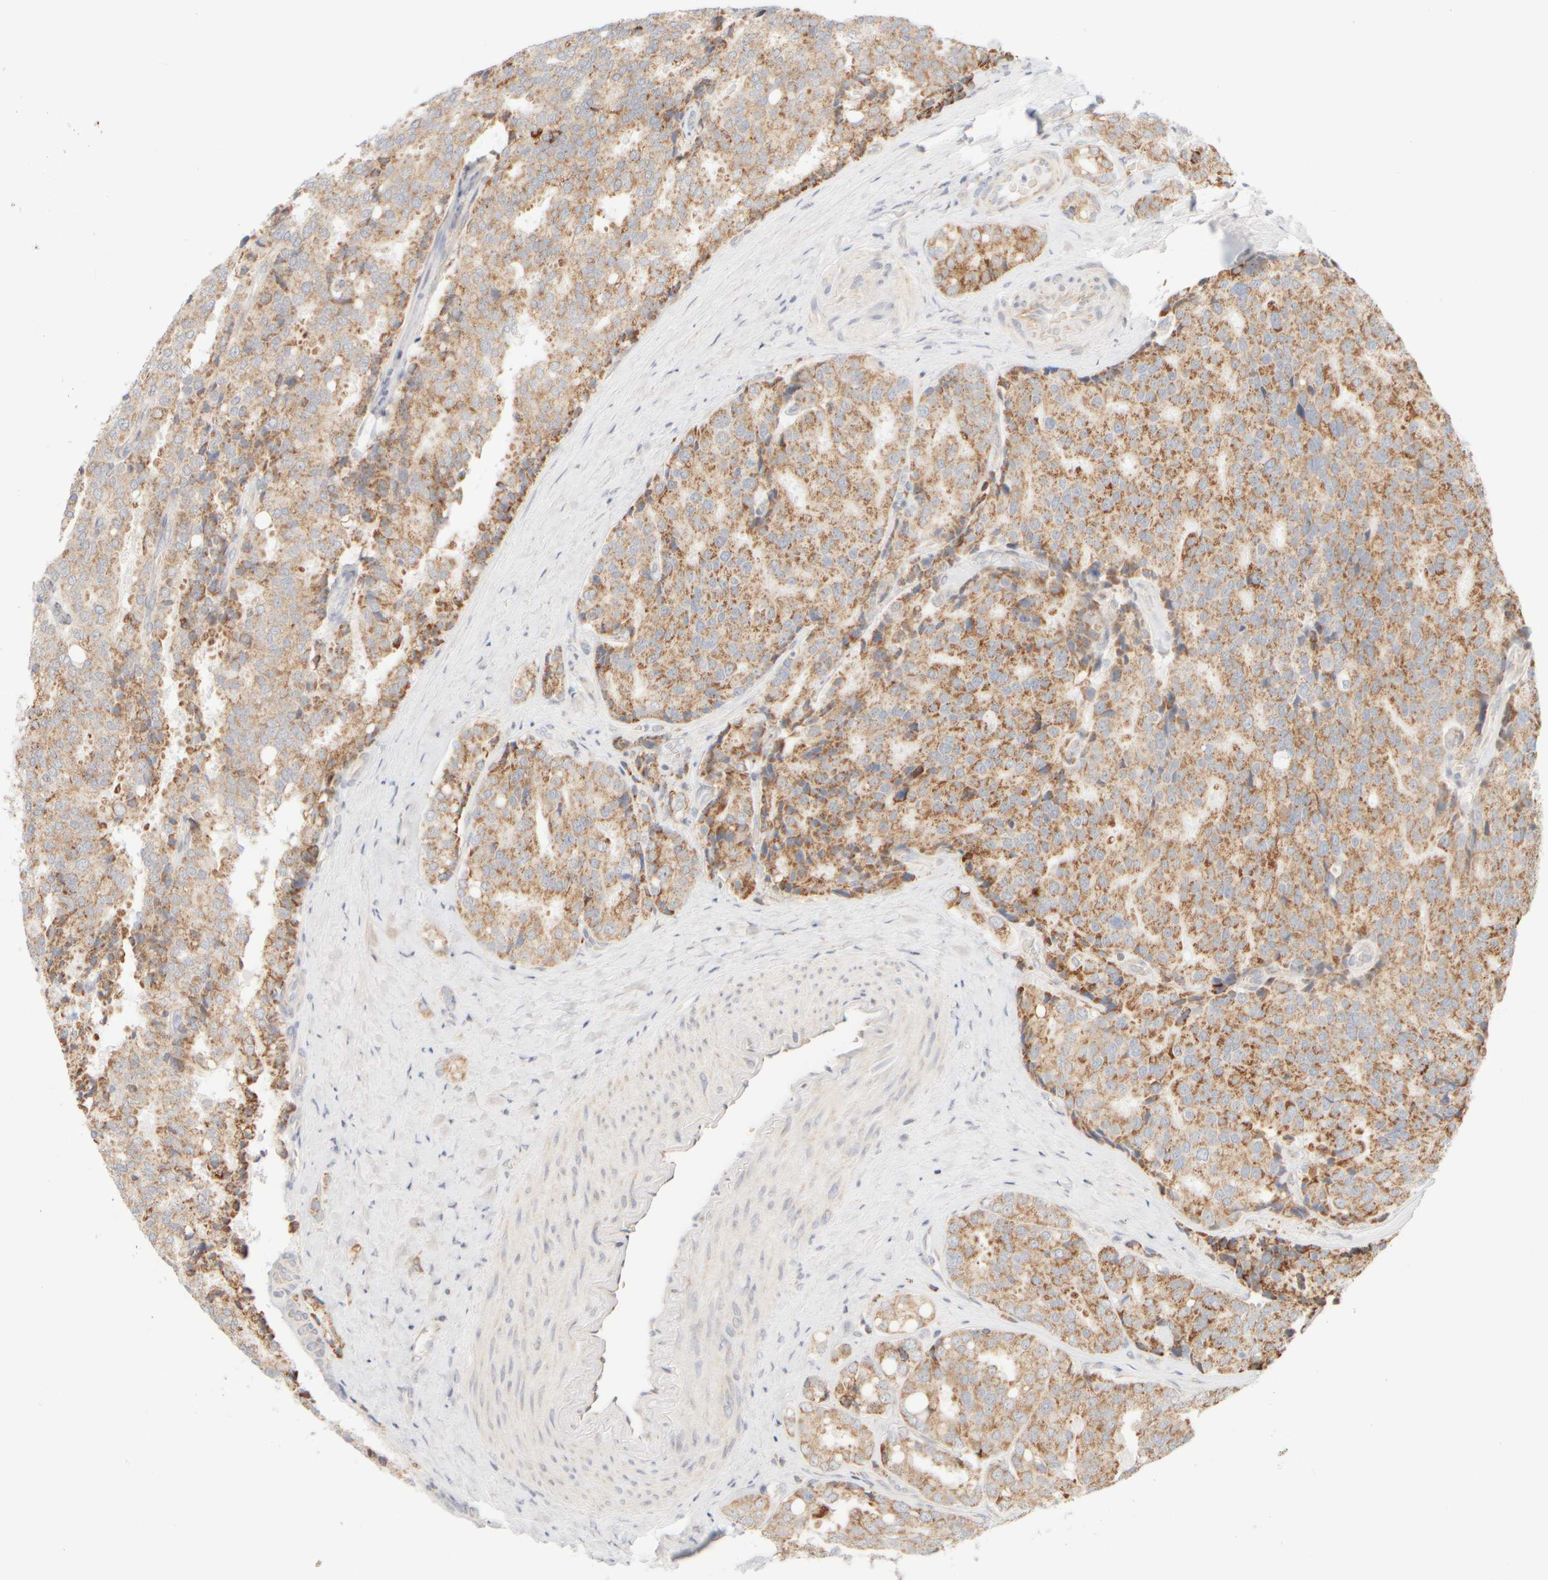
{"staining": {"intensity": "moderate", "quantity": ">75%", "location": "cytoplasmic/membranous"}, "tissue": "prostate cancer", "cell_type": "Tumor cells", "image_type": "cancer", "snomed": [{"axis": "morphology", "description": "Adenocarcinoma, High grade"}, {"axis": "topography", "description": "Prostate"}], "caption": "Prostate high-grade adenocarcinoma stained with a protein marker demonstrates moderate staining in tumor cells.", "gene": "PPM1K", "patient": {"sex": "male", "age": 50}}